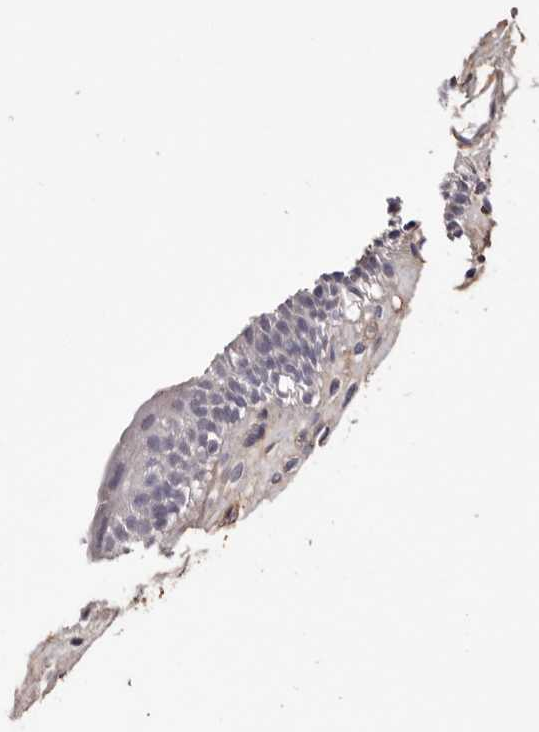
{"staining": {"intensity": "negative", "quantity": "none", "location": "none"}, "tissue": "urinary bladder", "cell_type": "Urothelial cells", "image_type": "normal", "snomed": [{"axis": "morphology", "description": "Normal tissue, NOS"}, {"axis": "topography", "description": "Urinary bladder"}], "caption": "Immunohistochemistry of benign urinary bladder displays no staining in urothelial cells.", "gene": "COL6A1", "patient": {"sex": "male", "age": 83}}